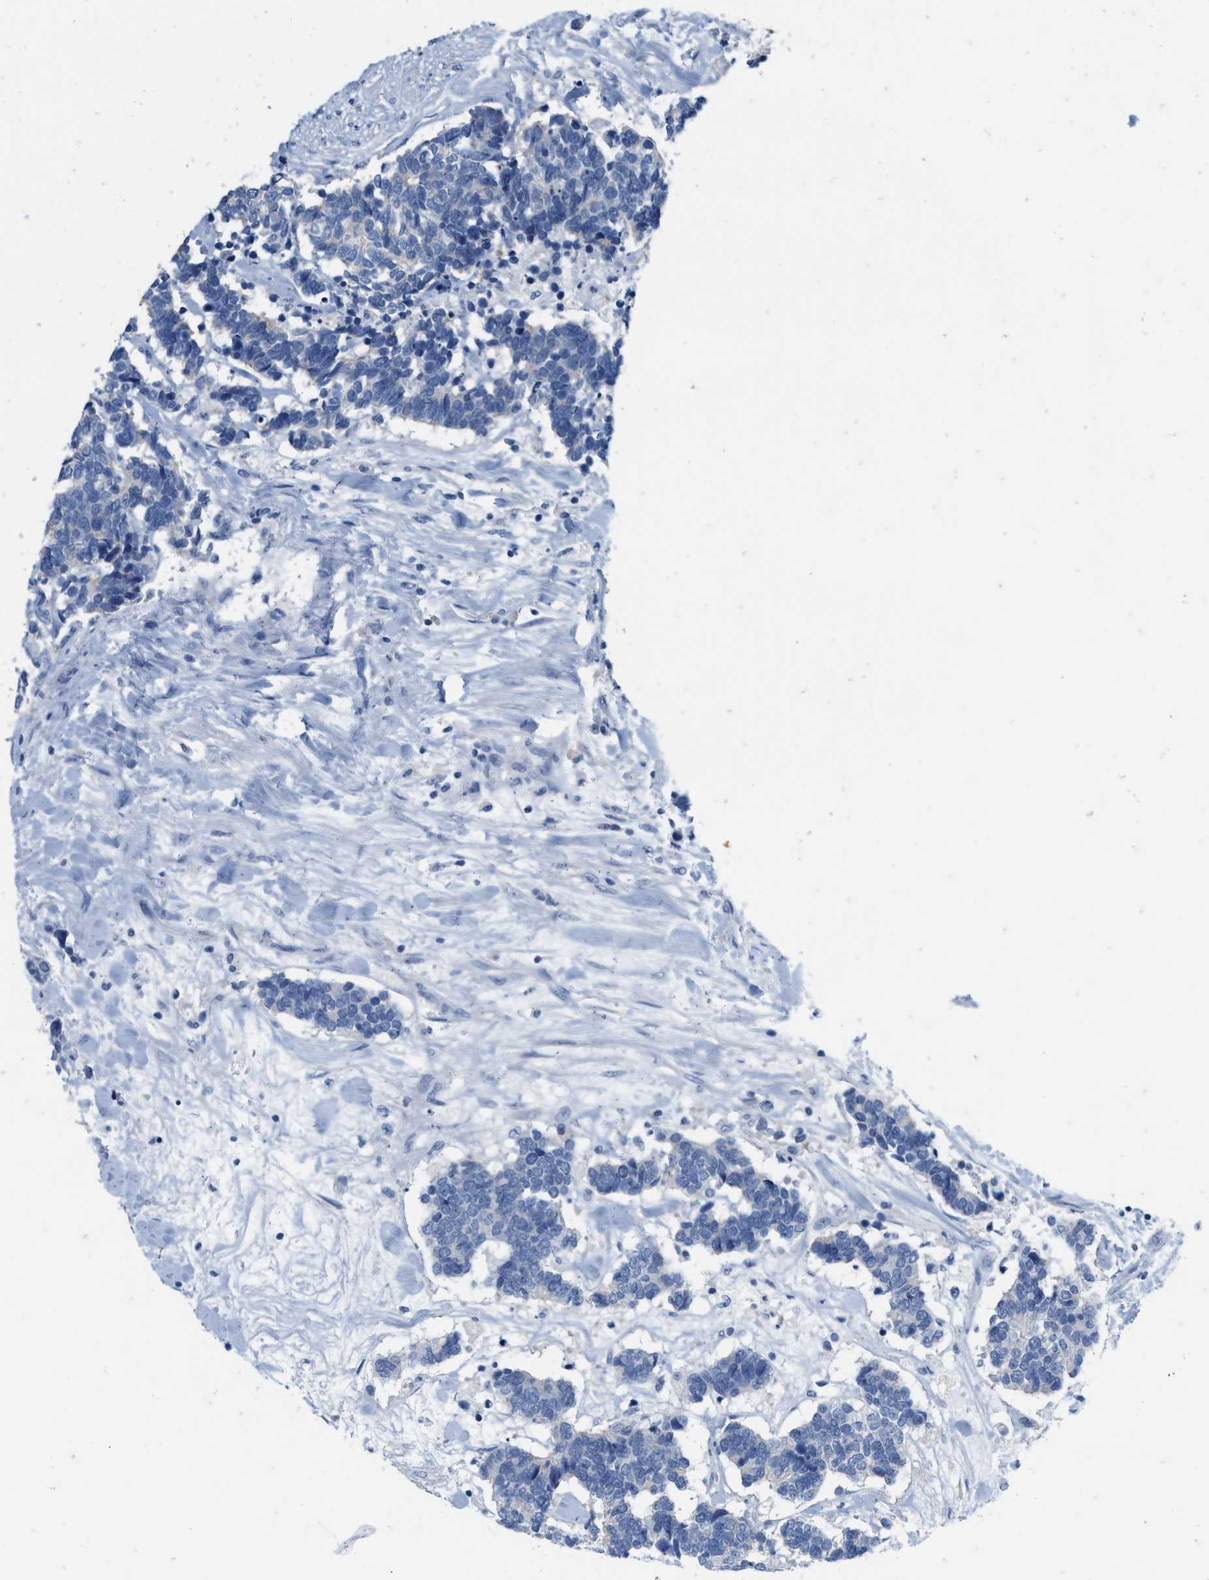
{"staining": {"intensity": "negative", "quantity": "none", "location": "none"}, "tissue": "carcinoid", "cell_type": "Tumor cells", "image_type": "cancer", "snomed": [{"axis": "morphology", "description": "Carcinoma, NOS"}, {"axis": "morphology", "description": "Carcinoid, malignant, NOS"}, {"axis": "topography", "description": "Urinary bladder"}], "caption": "High magnification brightfield microscopy of carcinoid (malignant) stained with DAB (3,3'-diaminobenzidine) (brown) and counterstained with hematoxylin (blue): tumor cells show no significant staining. (DAB (3,3'-diaminobenzidine) immunohistochemistry (IHC) visualized using brightfield microscopy, high magnification).", "gene": "ABCB11", "patient": {"sex": "male", "age": 57}}